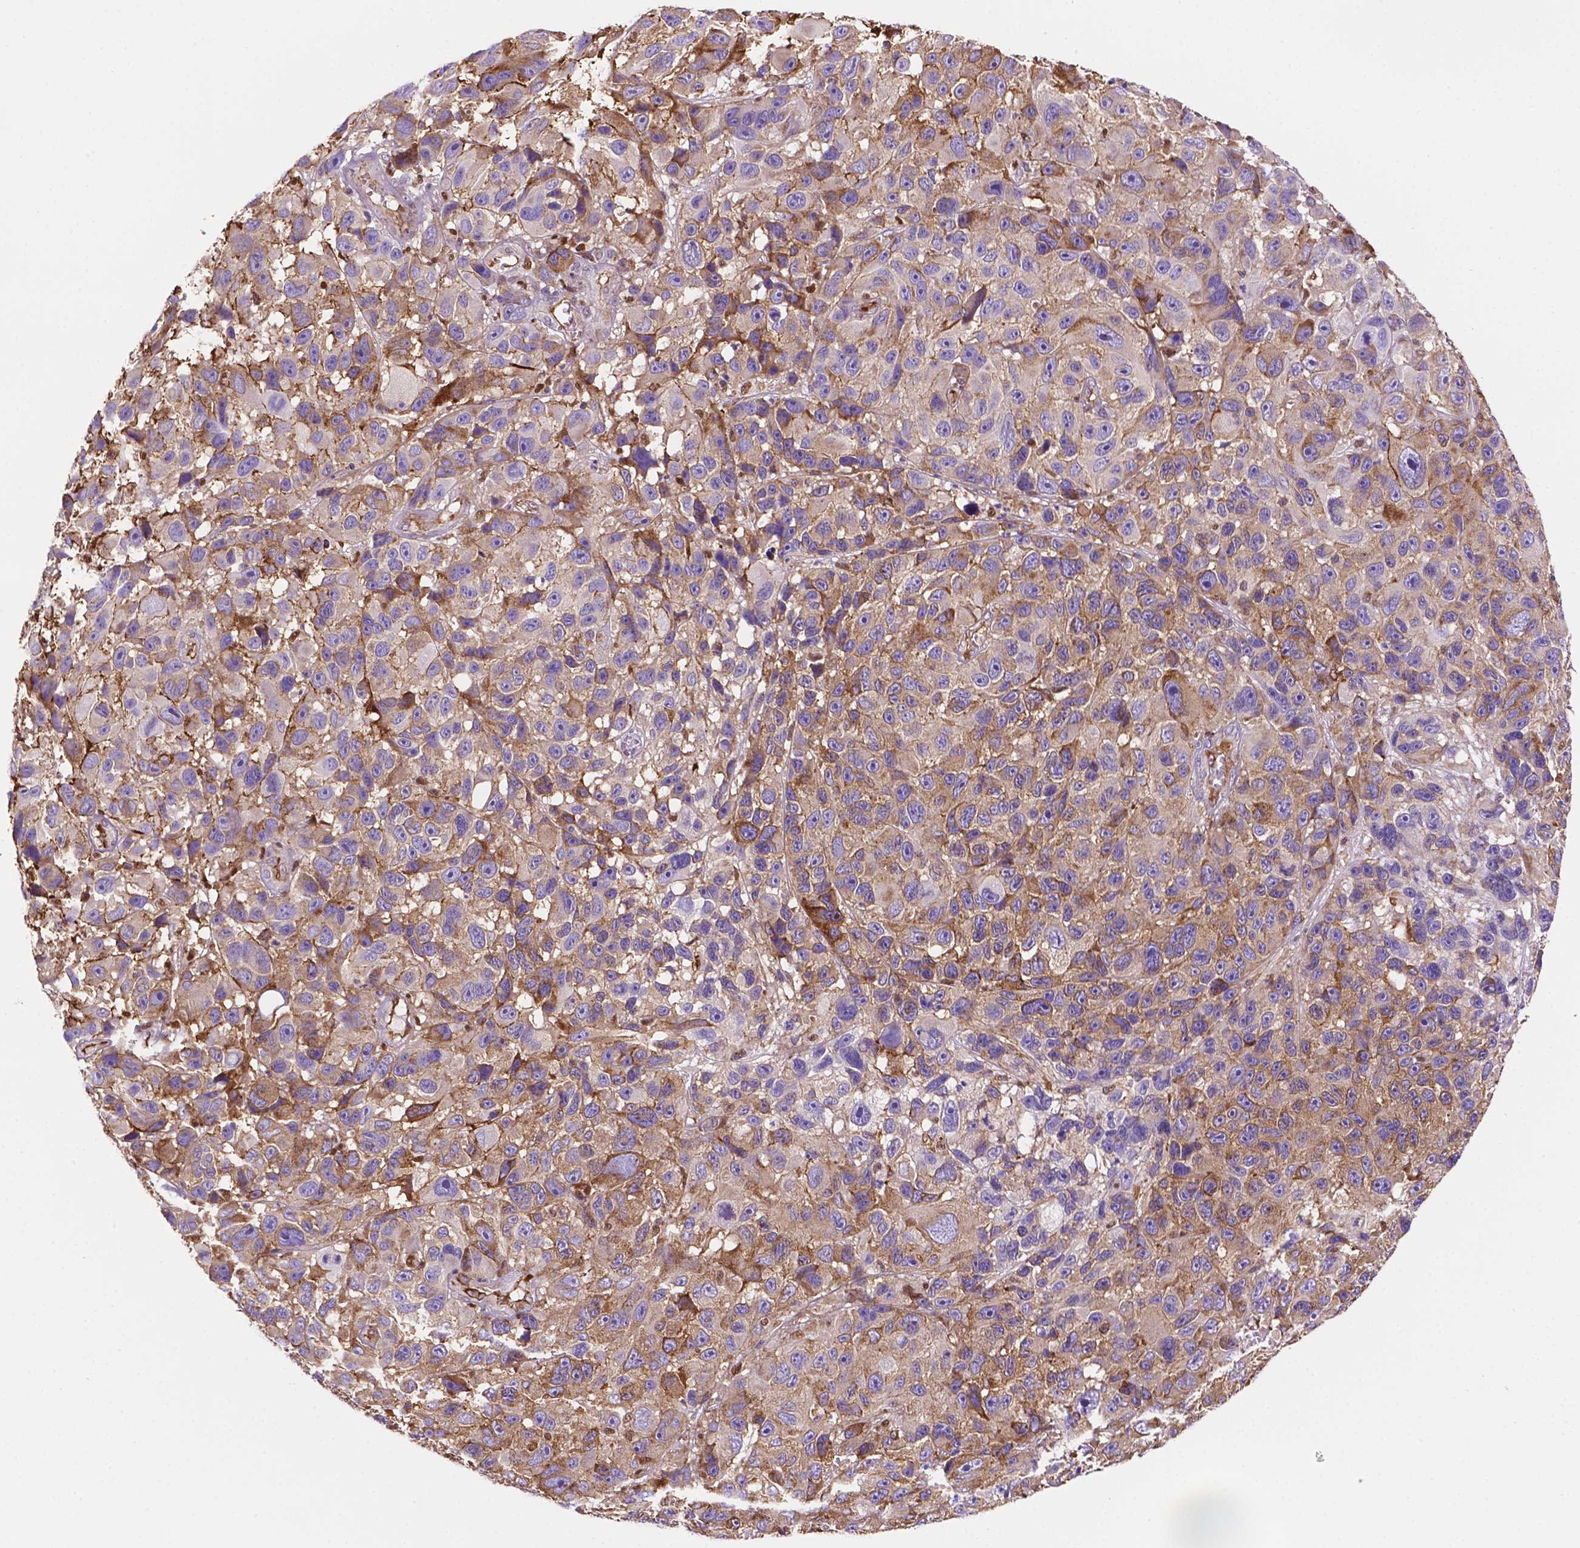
{"staining": {"intensity": "moderate", "quantity": "25%-75%", "location": "cytoplasmic/membranous"}, "tissue": "melanoma", "cell_type": "Tumor cells", "image_type": "cancer", "snomed": [{"axis": "morphology", "description": "Malignant melanoma, NOS"}, {"axis": "topography", "description": "Skin"}], "caption": "This photomicrograph reveals malignant melanoma stained with immunohistochemistry to label a protein in brown. The cytoplasmic/membranous of tumor cells show moderate positivity for the protein. Nuclei are counter-stained blue.", "gene": "DCN", "patient": {"sex": "male", "age": 53}}